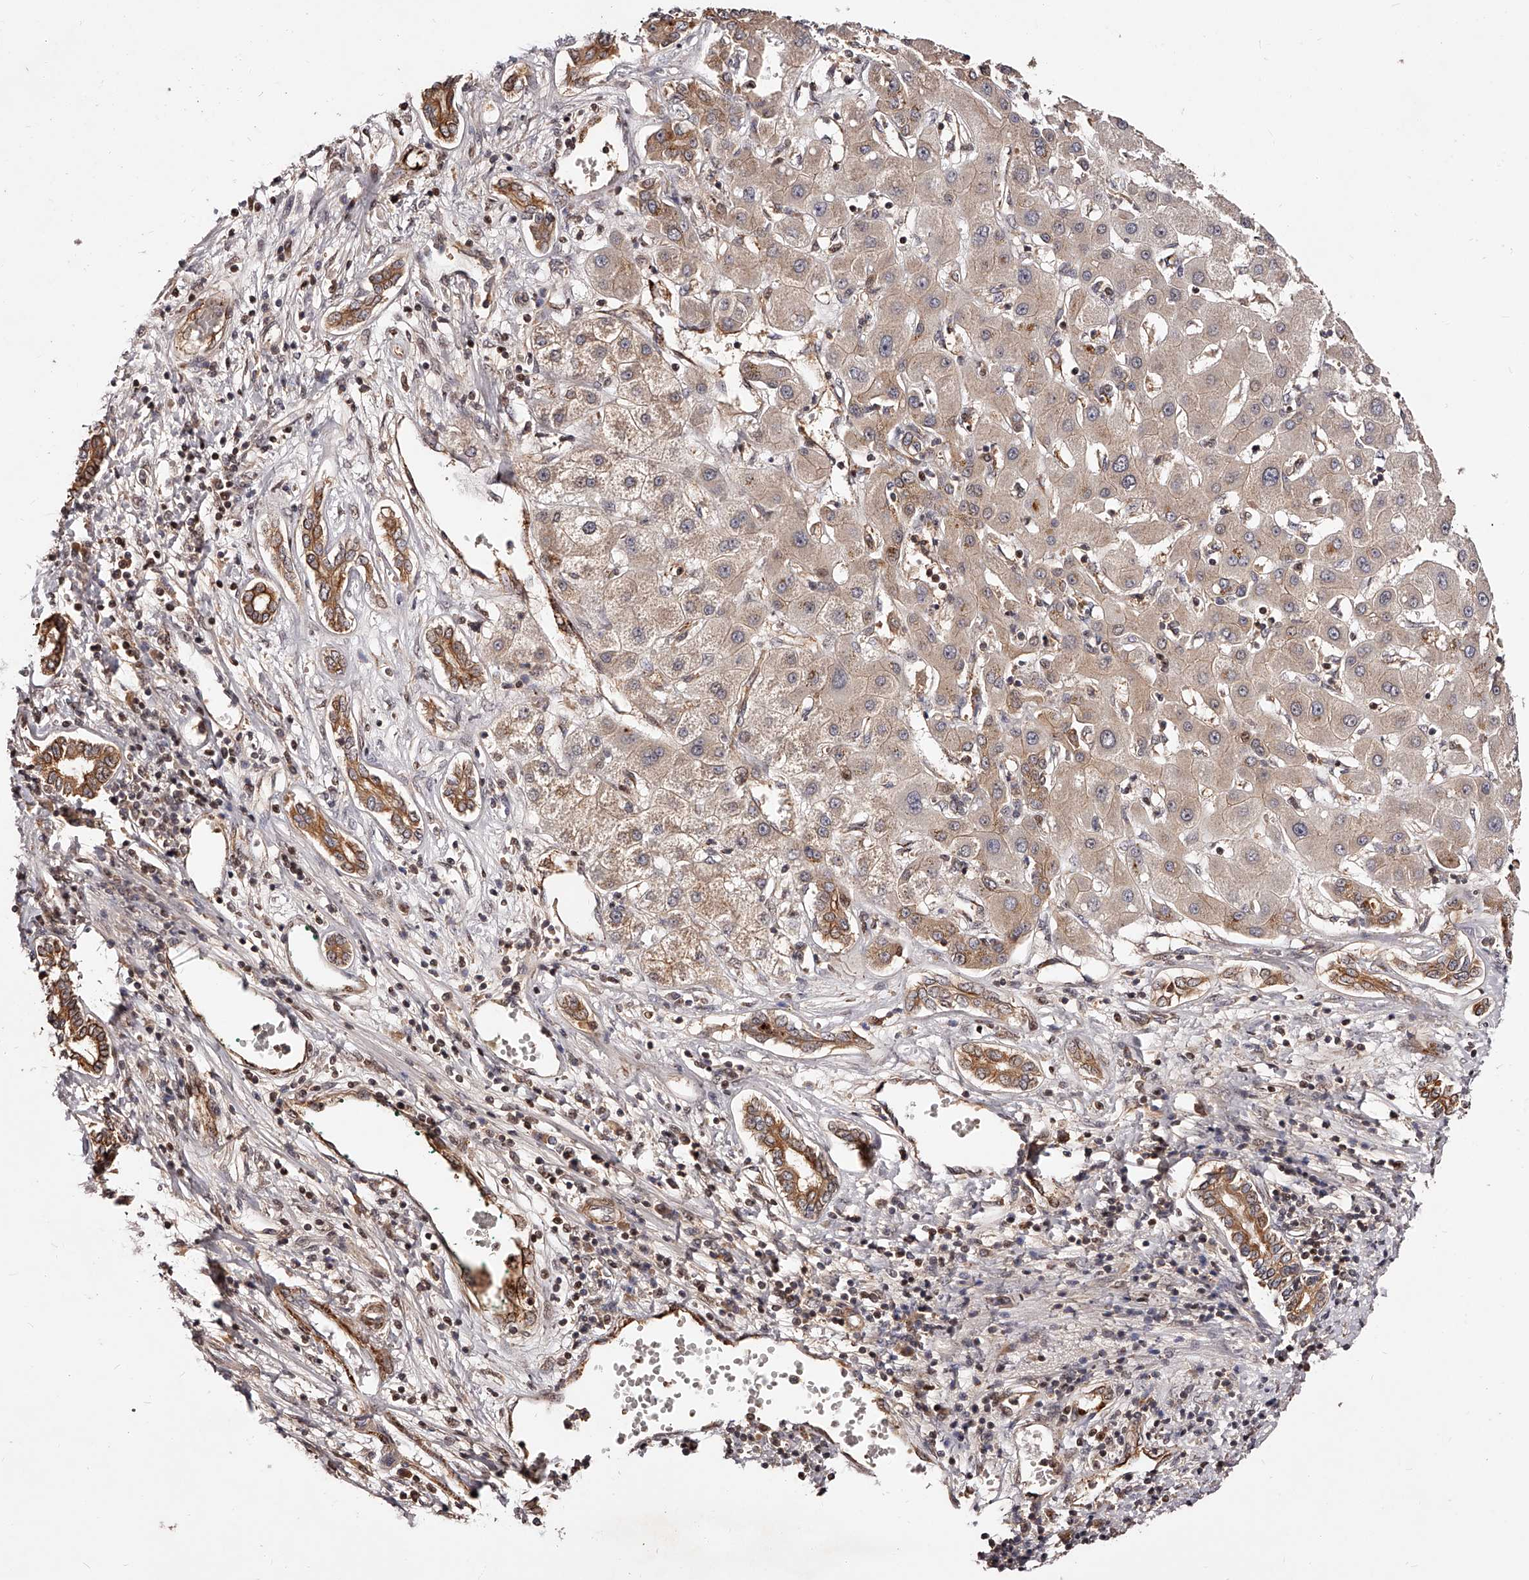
{"staining": {"intensity": "weak", "quantity": ">75%", "location": "cytoplasmic/membranous"}, "tissue": "liver cancer", "cell_type": "Tumor cells", "image_type": "cancer", "snomed": [{"axis": "morphology", "description": "Carcinoma, Hepatocellular, NOS"}, {"axis": "topography", "description": "Liver"}], "caption": "Protein staining displays weak cytoplasmic/membranous positivity in about >75% of tumor cells in liver cancer (hepatocellular carcinoma).", "gene": "CUL7", "patient": {"sex": "male", "age": 65}}